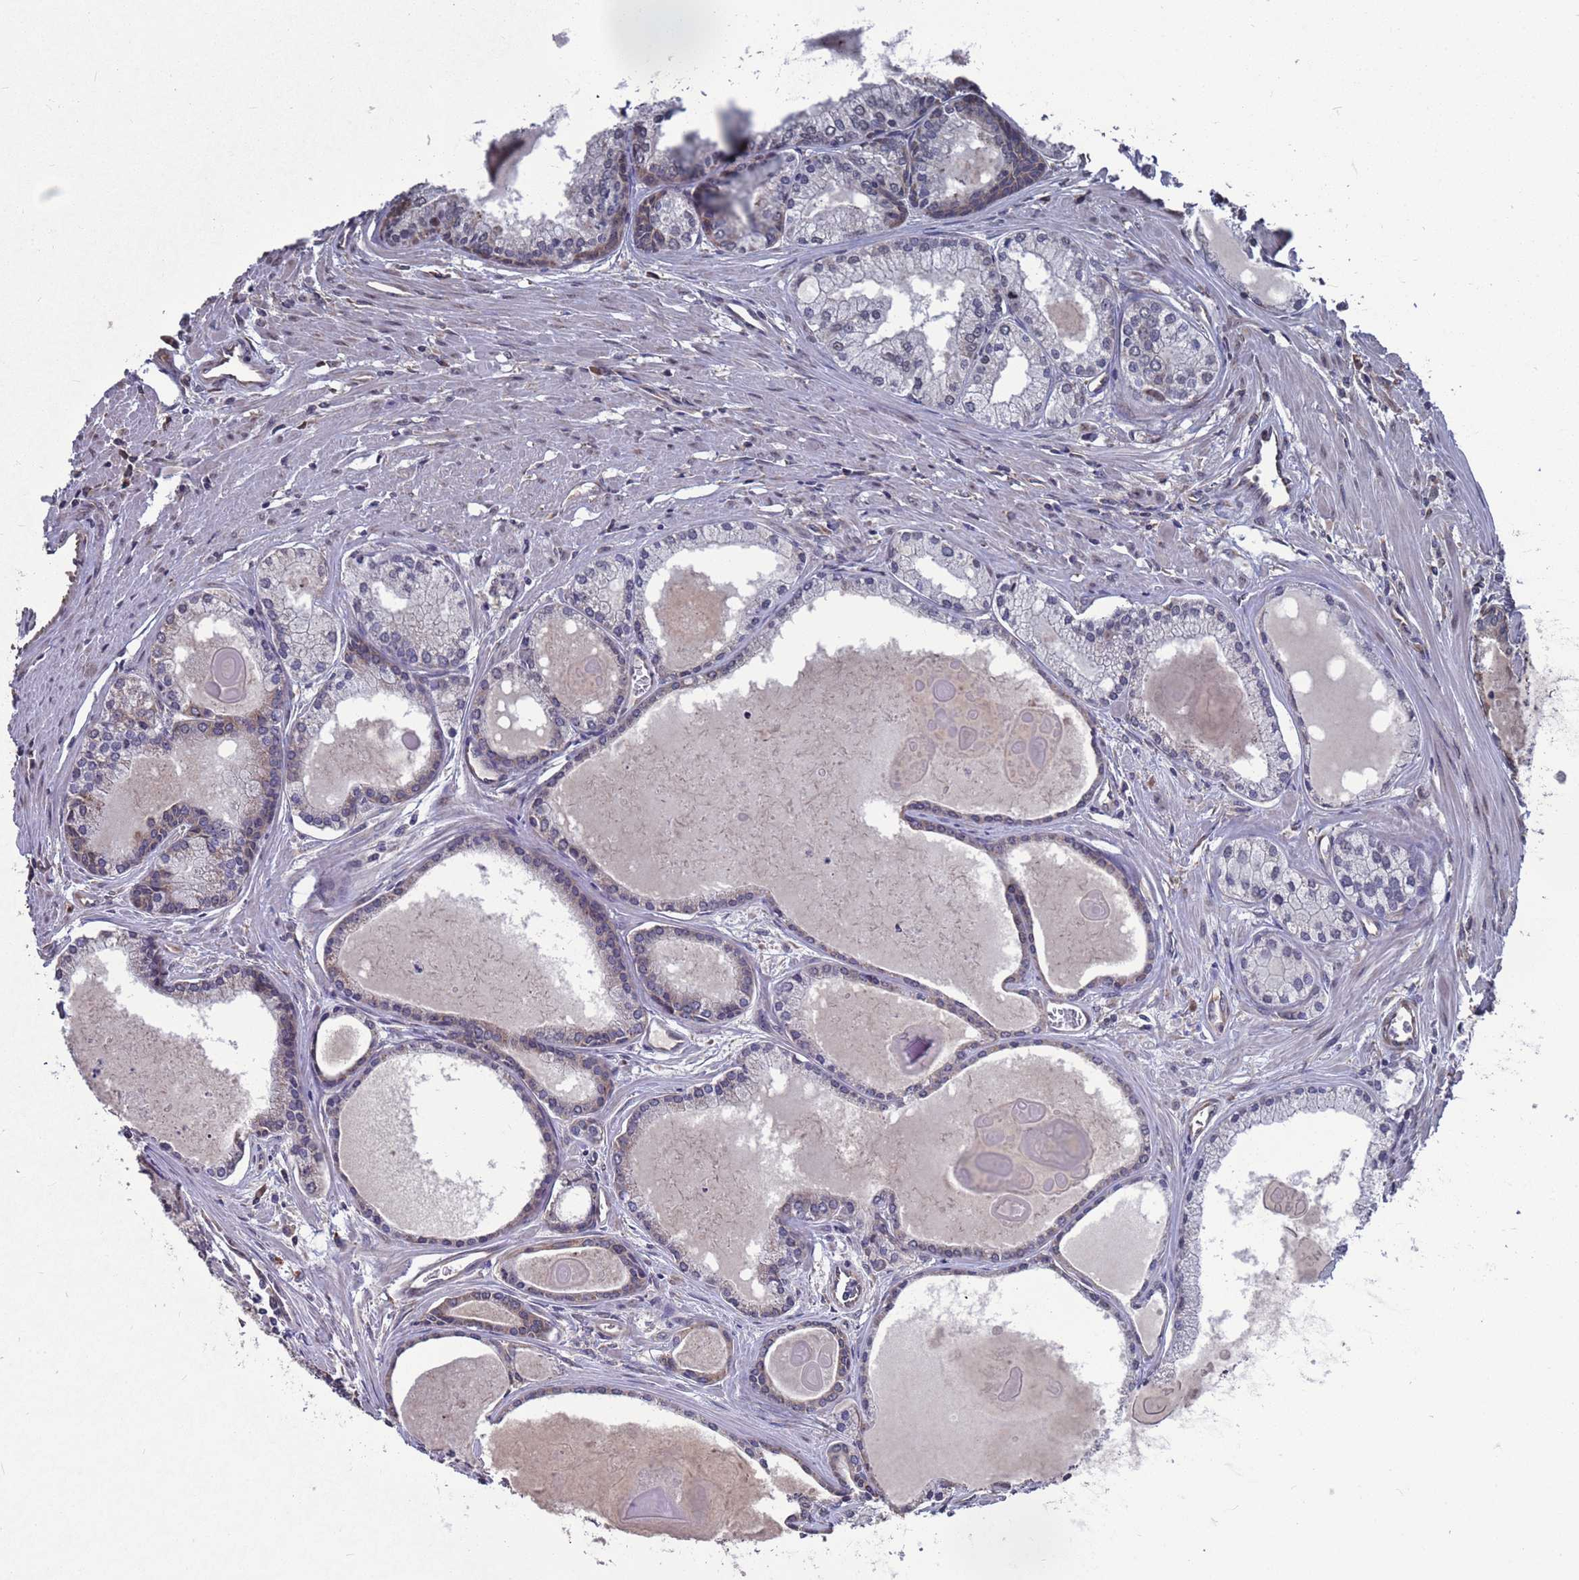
{"staining": {"intensity": "weak", "quantity": "<25%", "location": "cytoplasmic/membranous"}, "tissue": "prostate cancer", "cell_type": "Tumor cells", "image_type": "cancer", "snomed": [{"axis": "morphology", "description": "Adenocarcinoma, High grade"}, {"axis": "topography", "description": "Prostate"}], "caption": "Micrograph shows no significant protein expression in tumor cells of prostate cancer (adenocarcinoma (high-grade)).", "gene": "CFAP119", "patient": {"sex": "male", "age": 68}}